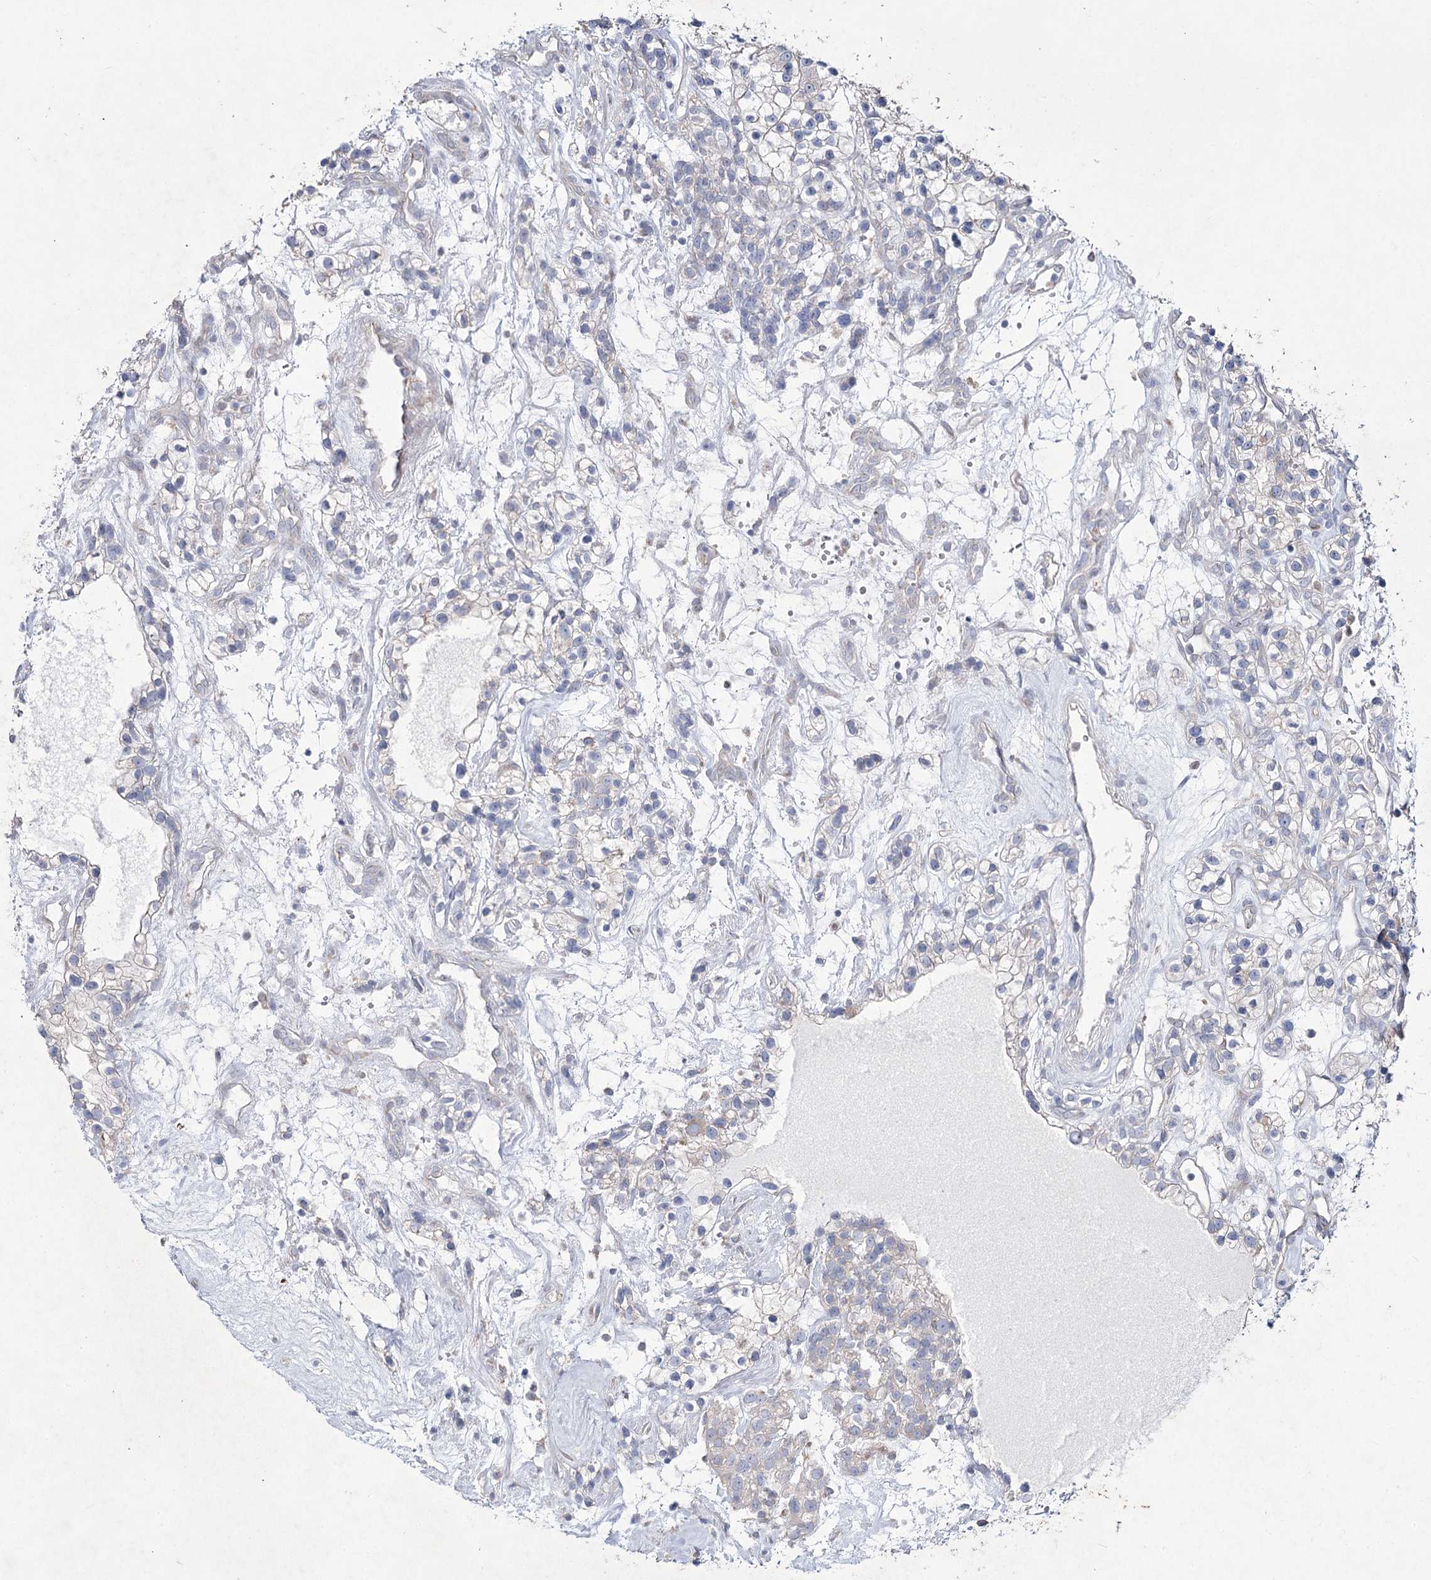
{"staining": {"intensity": "negative", "quantity": "none", "location": "none"}, "tissue": "renal cancer", "cell_type": "Tumor cells", "image_type": "cancer", "snomed": [{"axis": "morphology", "description": "Adenocarcinoma, NOS"}, {"axis": "topography", "description": "Kidney"}], "caption": "IHC histopathology image of human renal cancer (adenocarcinoma) stained for a protein (brown), which demonstrates no expression in tumor cells.", "gene": "NIPAL4", "patient": {"sex": "female", "age": 57}}